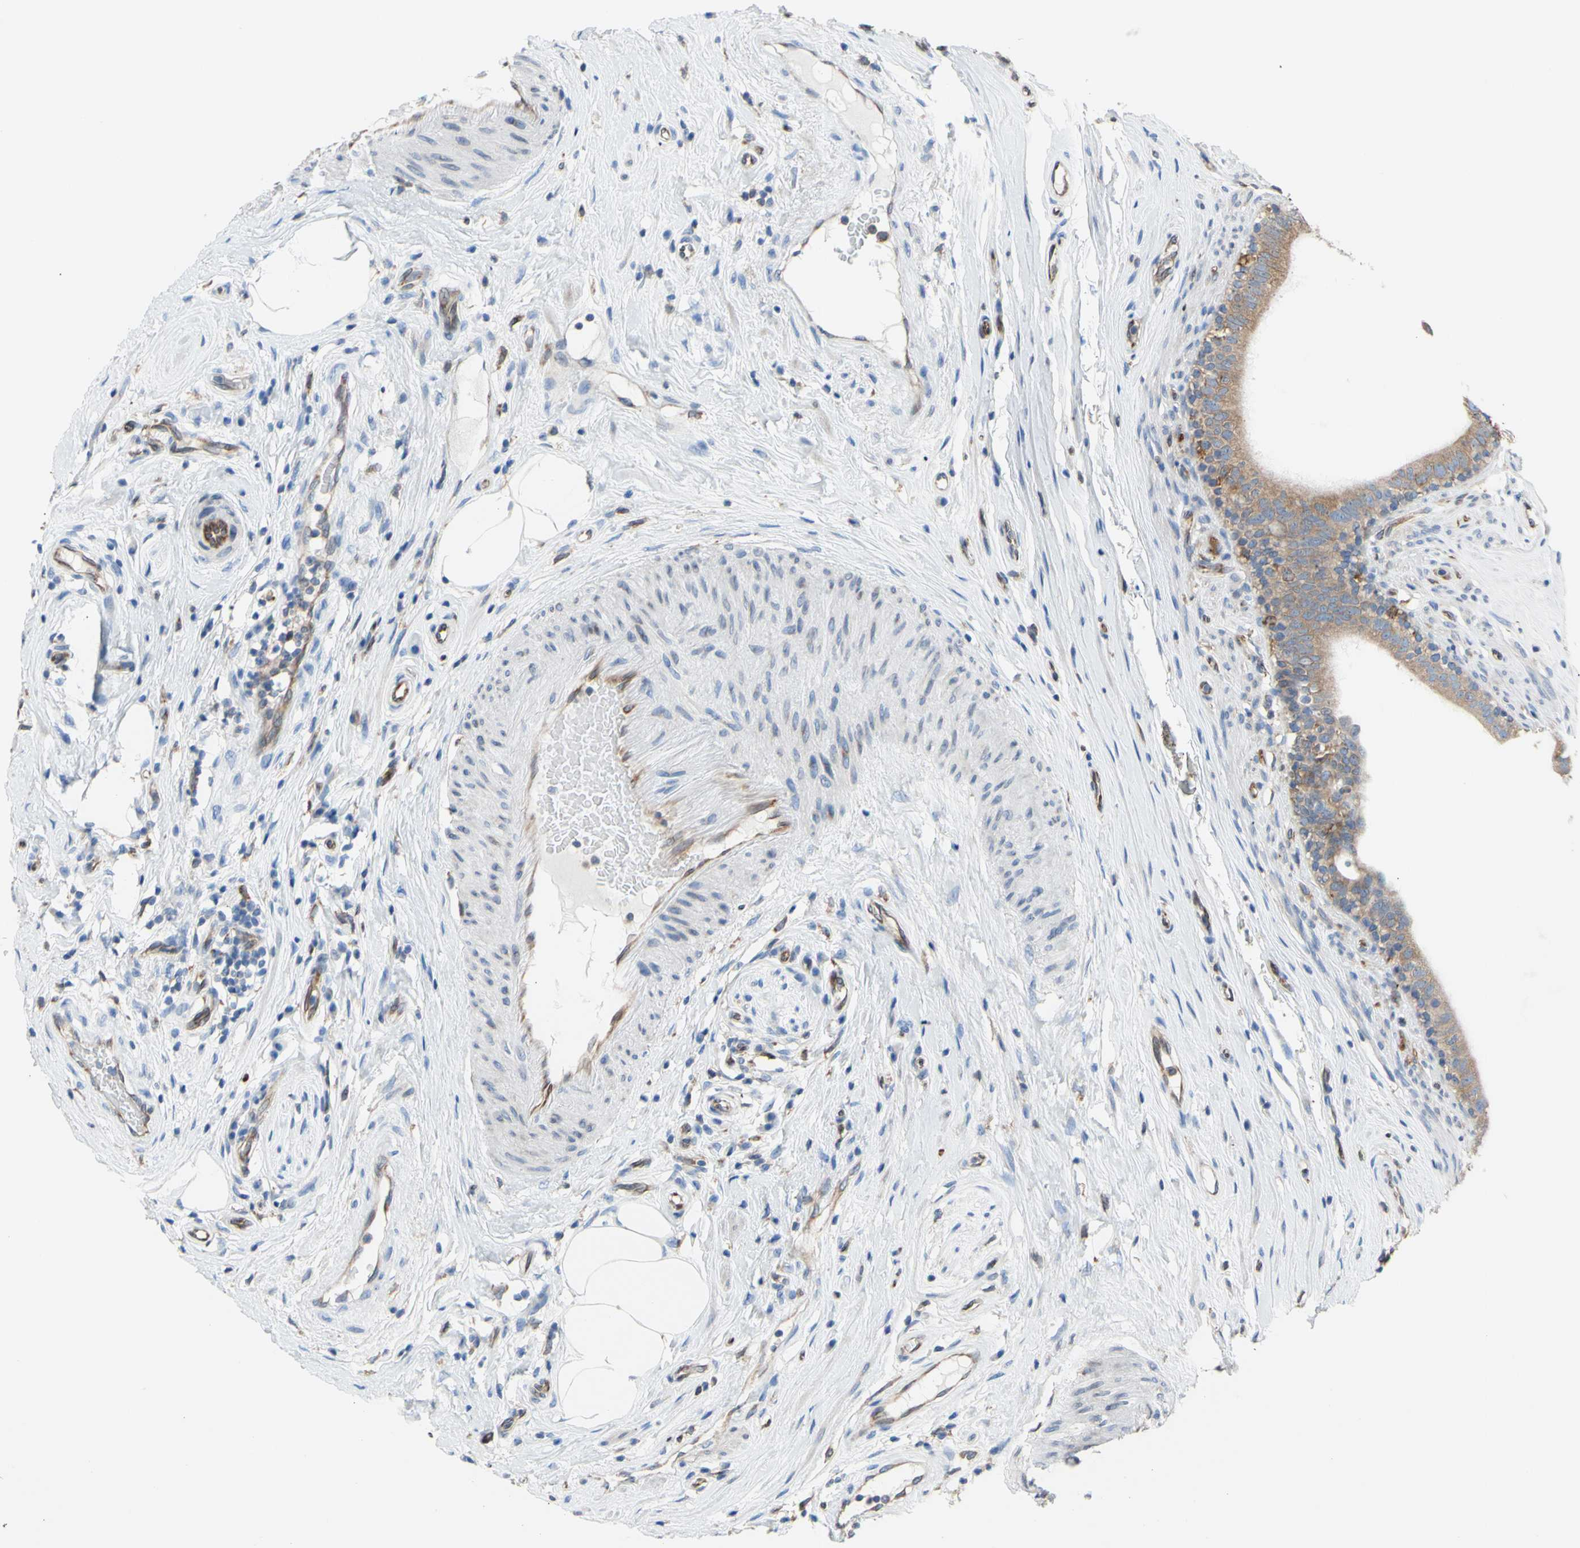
{"staining": {"intensity": "moderate", "quantity": ">75%", "location": "cytoplasmic/membranous"}, "tissue": "epididymis", "cell_type": "Glandular cells", "image_type": "normal", "snomed": [{"axis": "morphology", "description": "Normal tissue, NOS"}, {"axis": "morphology", "description": "Inflammation, NOS"}, {"axis": "topography", "description": "Epididymis"}], "caption": "Immunohistochemical staining of benign human epididymis displays medium levels of moderate cytoplasmic/membranous expression in about >75% of glandular cells.", "gene": "MGST2", "patient": {"sex": "male", "age": 84}}